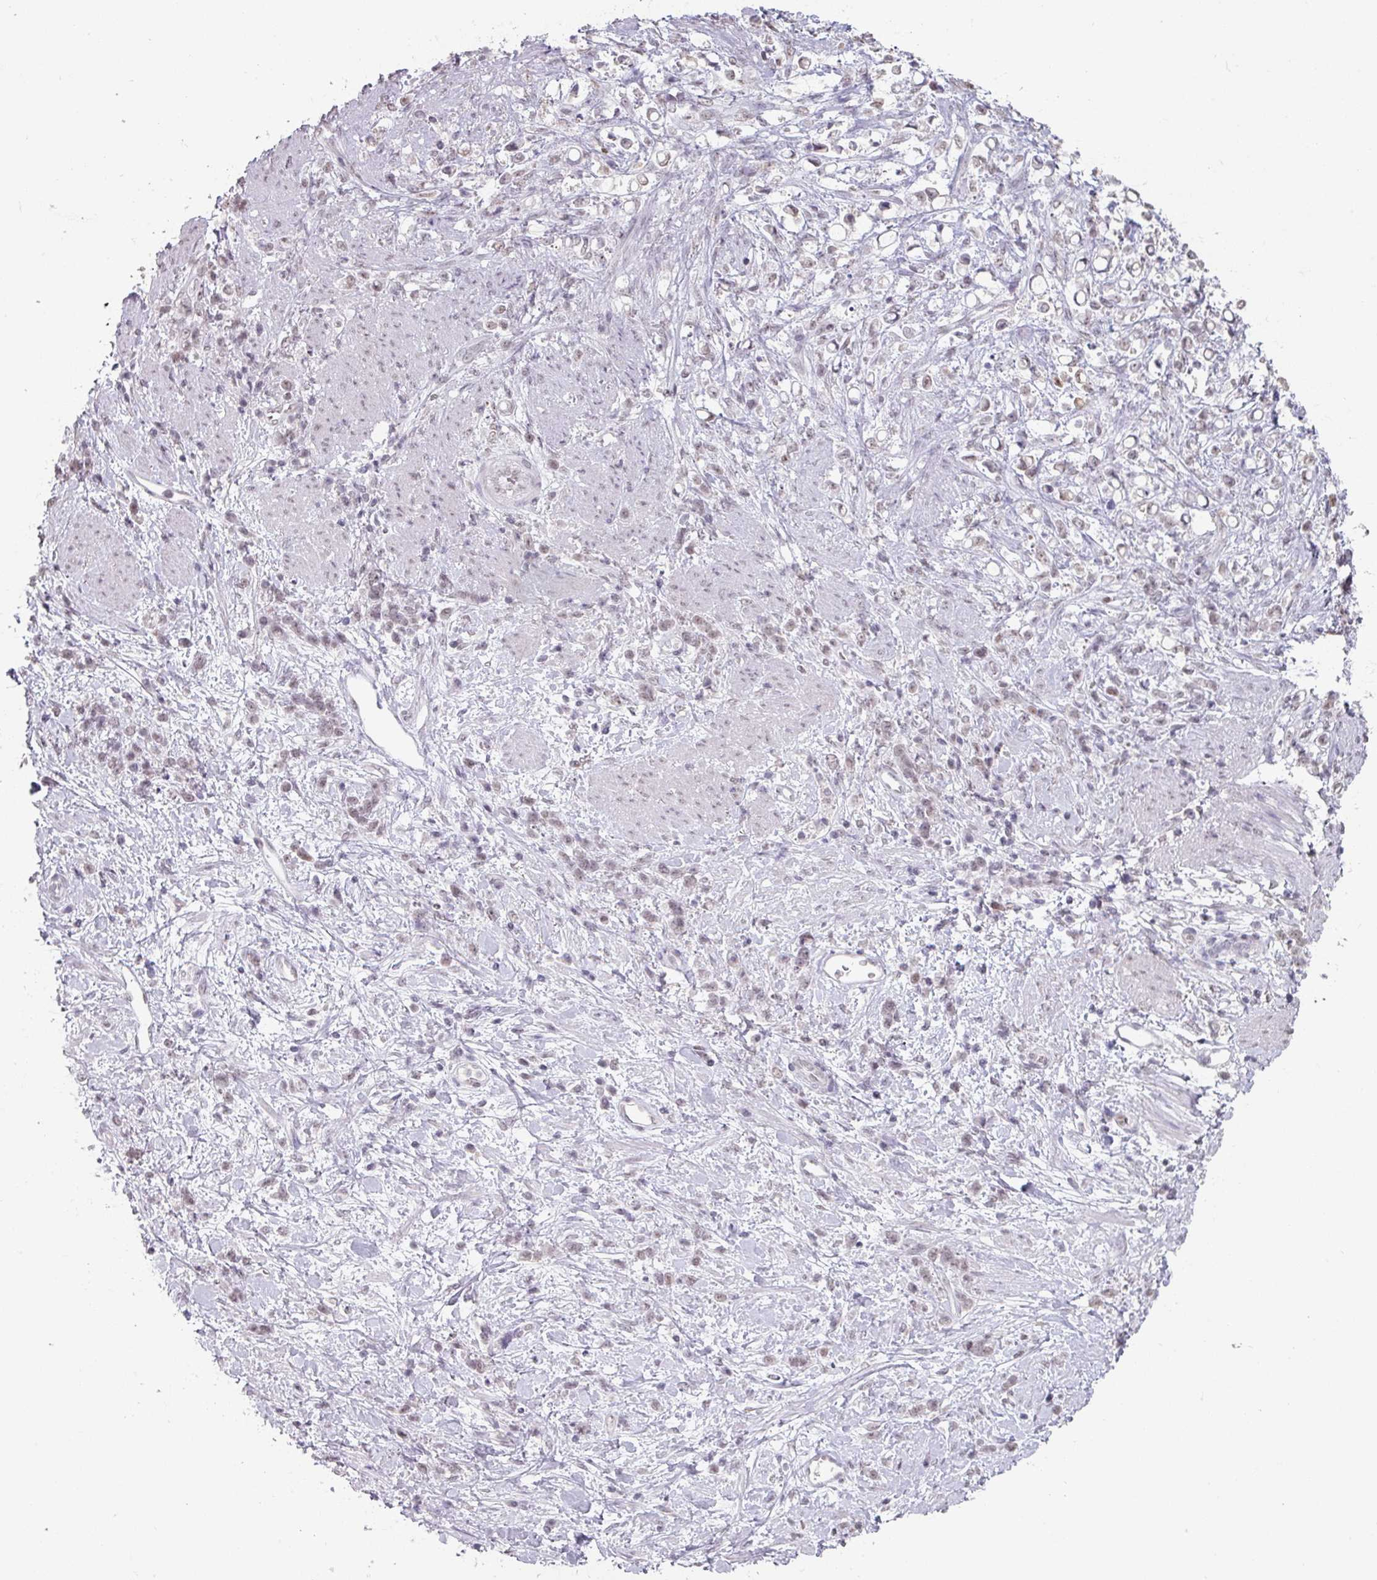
{"staining": {"intensity": "weak", "quantity": "<25%", "location": "nuclear"}, "tissue": "stomach cancer", "cell_type": "Tumor cells", "image_type": "cancer", "snomed": [{"axis": "morphology", "description": "Adenocarcinoma, NOS"}, {"axis": "topography", "description": "Stomach"}], "caption": "Immunohistochemistry micrograph of neoplastic tissue: adenocarcinoma (stomach) stained with DAB shows no significant protein positivity in tumor cells.", "gene": "SPRR1A", "patient": {"sex": "female", "age": 60}}